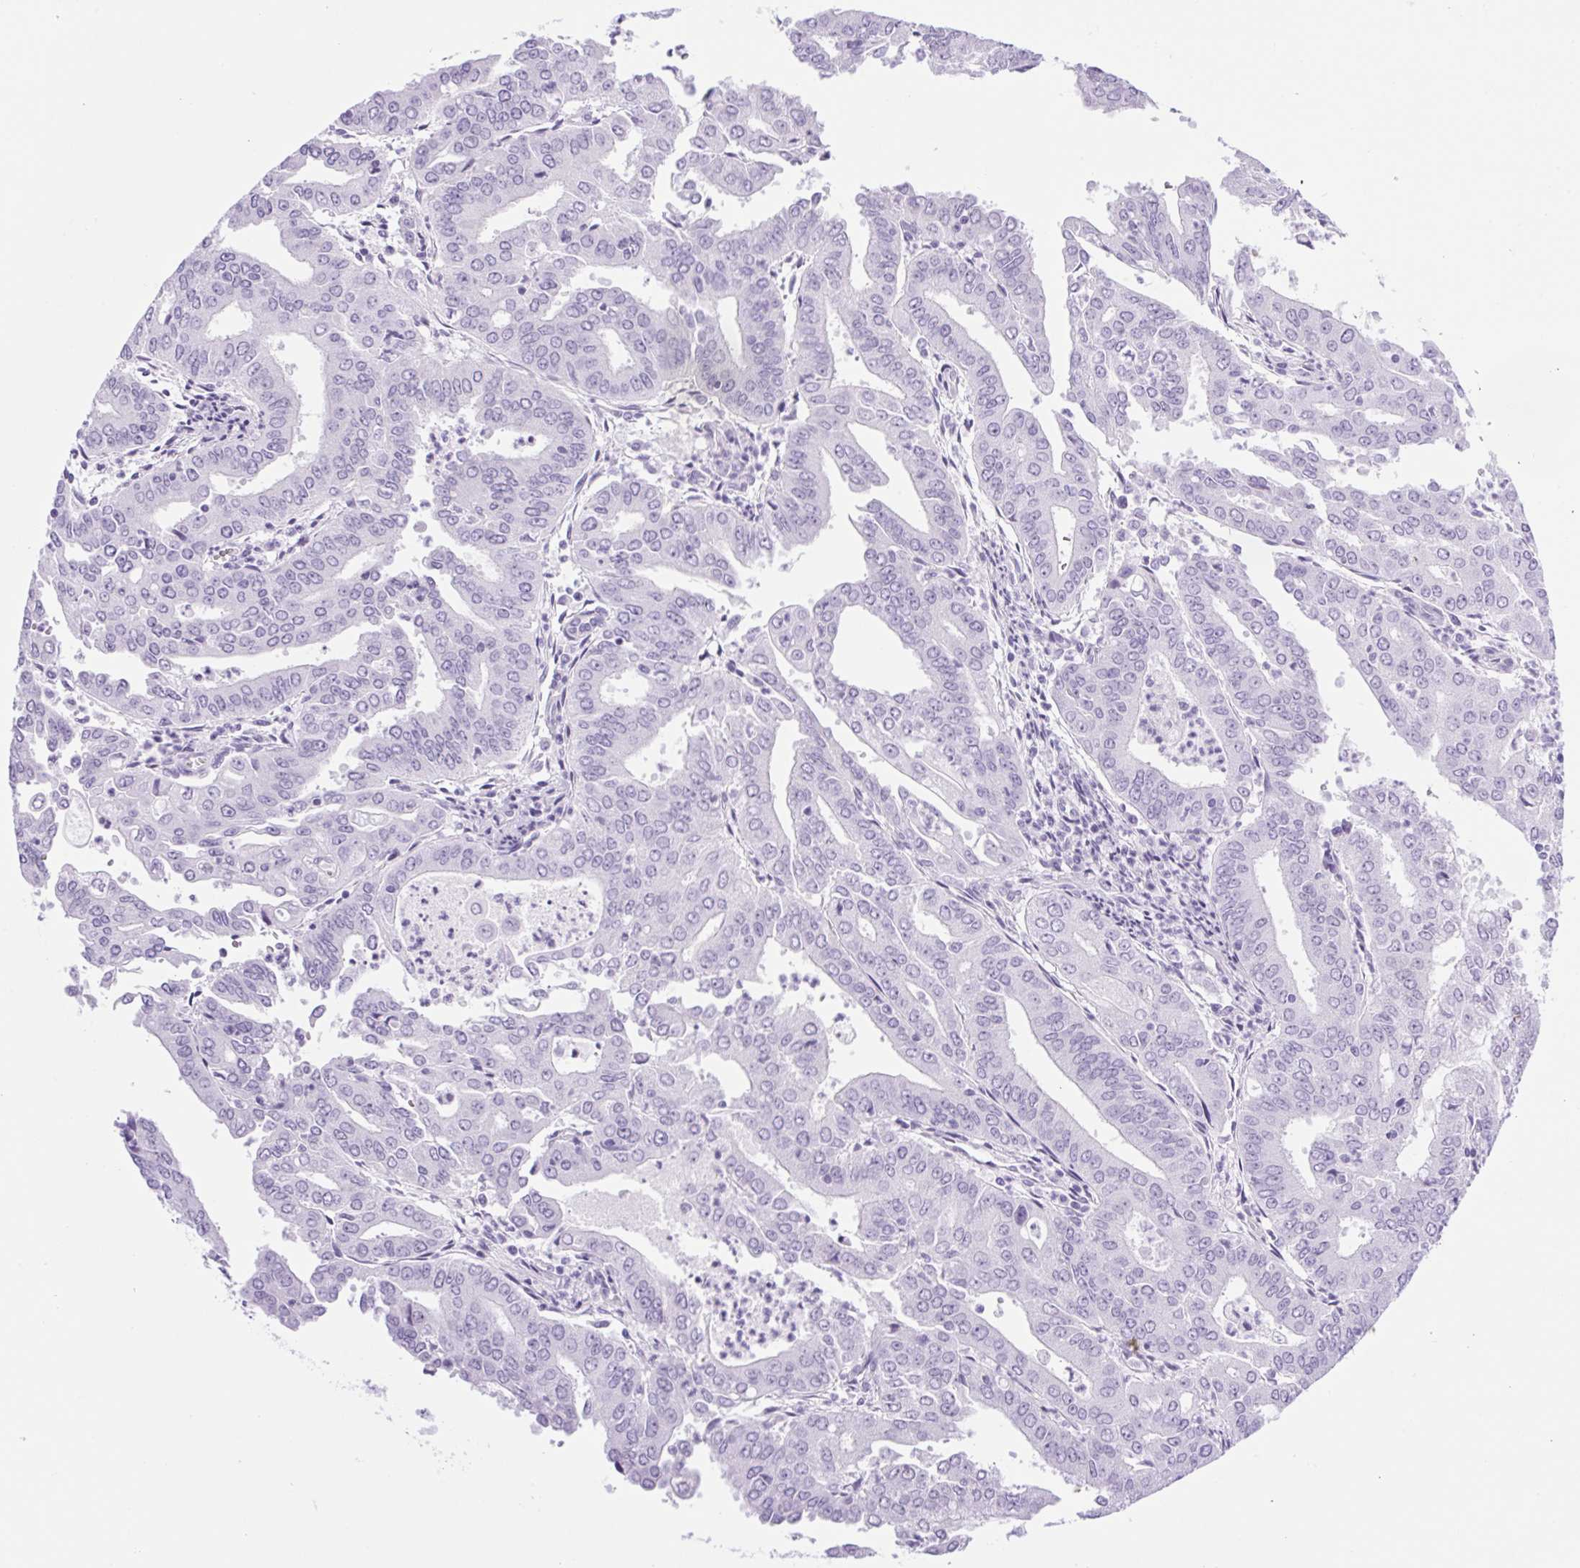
{"staining": {"intensity": "negative", "quantity": "none", "location": "none"}, "tissue": "cervical cancer", "cell_type": "Tumor cells", "image_type": "cancer", "snomed": [{"axis": "morphology", "description": "Adenocarcinoma, NOS"}, {"axis": "topography", "description": "Cervix"}], "caption": "Adenocarcinoma (cervical) was stained to show a protein in brown. There is no significant staining in tumor cells. Brightfield microscopy of immunohistochemistry stained with DAB (3,3'-diaminobenzidine) (brown) and hematoxylin (blue), captured at high magnification.", "gene": "SPACA5B", "patient": {"sex": "female", "age": 56}}